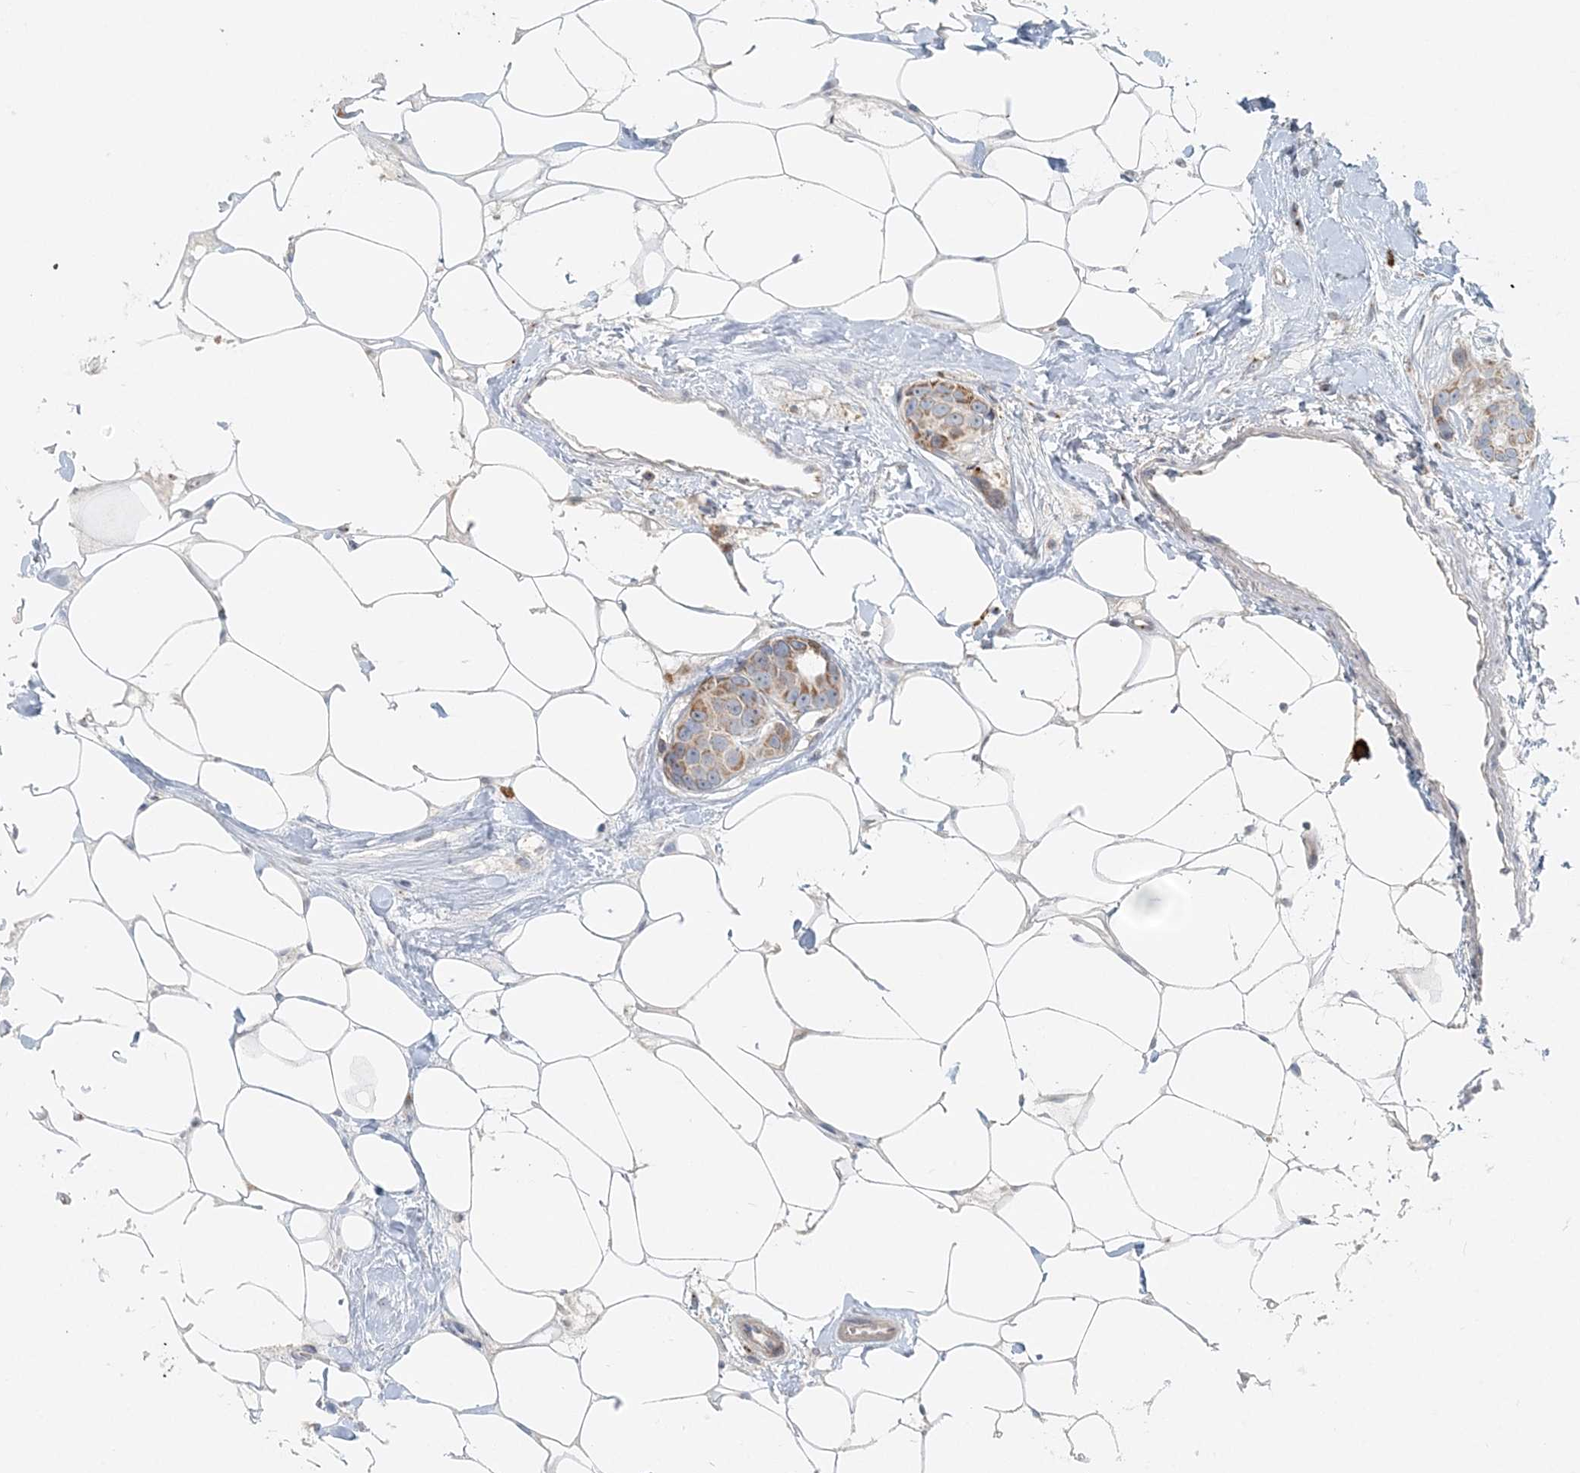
{"staining": {"intensity": "moderate", "quantity": ">75%", "location": "cytoplasmic/membranous"}, "tissue": "breast cancer", "cell_type": "Tumor cells", "image_type": "cancer", "snomed": [{"axis": "morphology", "description": "Normal tissue, NOS"}, {"axis": "morphology", "description": "Duct carcinoma"}, {"axis": "topography", "description": "Breast"}], "caption": "Brown immunohistochemical staining in breast intraductal carcinoma demonstrates moderate cytoplasmic/membranous expression in approximately >75% of tumor cells.", "gene": "NAA11", "patient": {"sex": "female", "age": 39}}